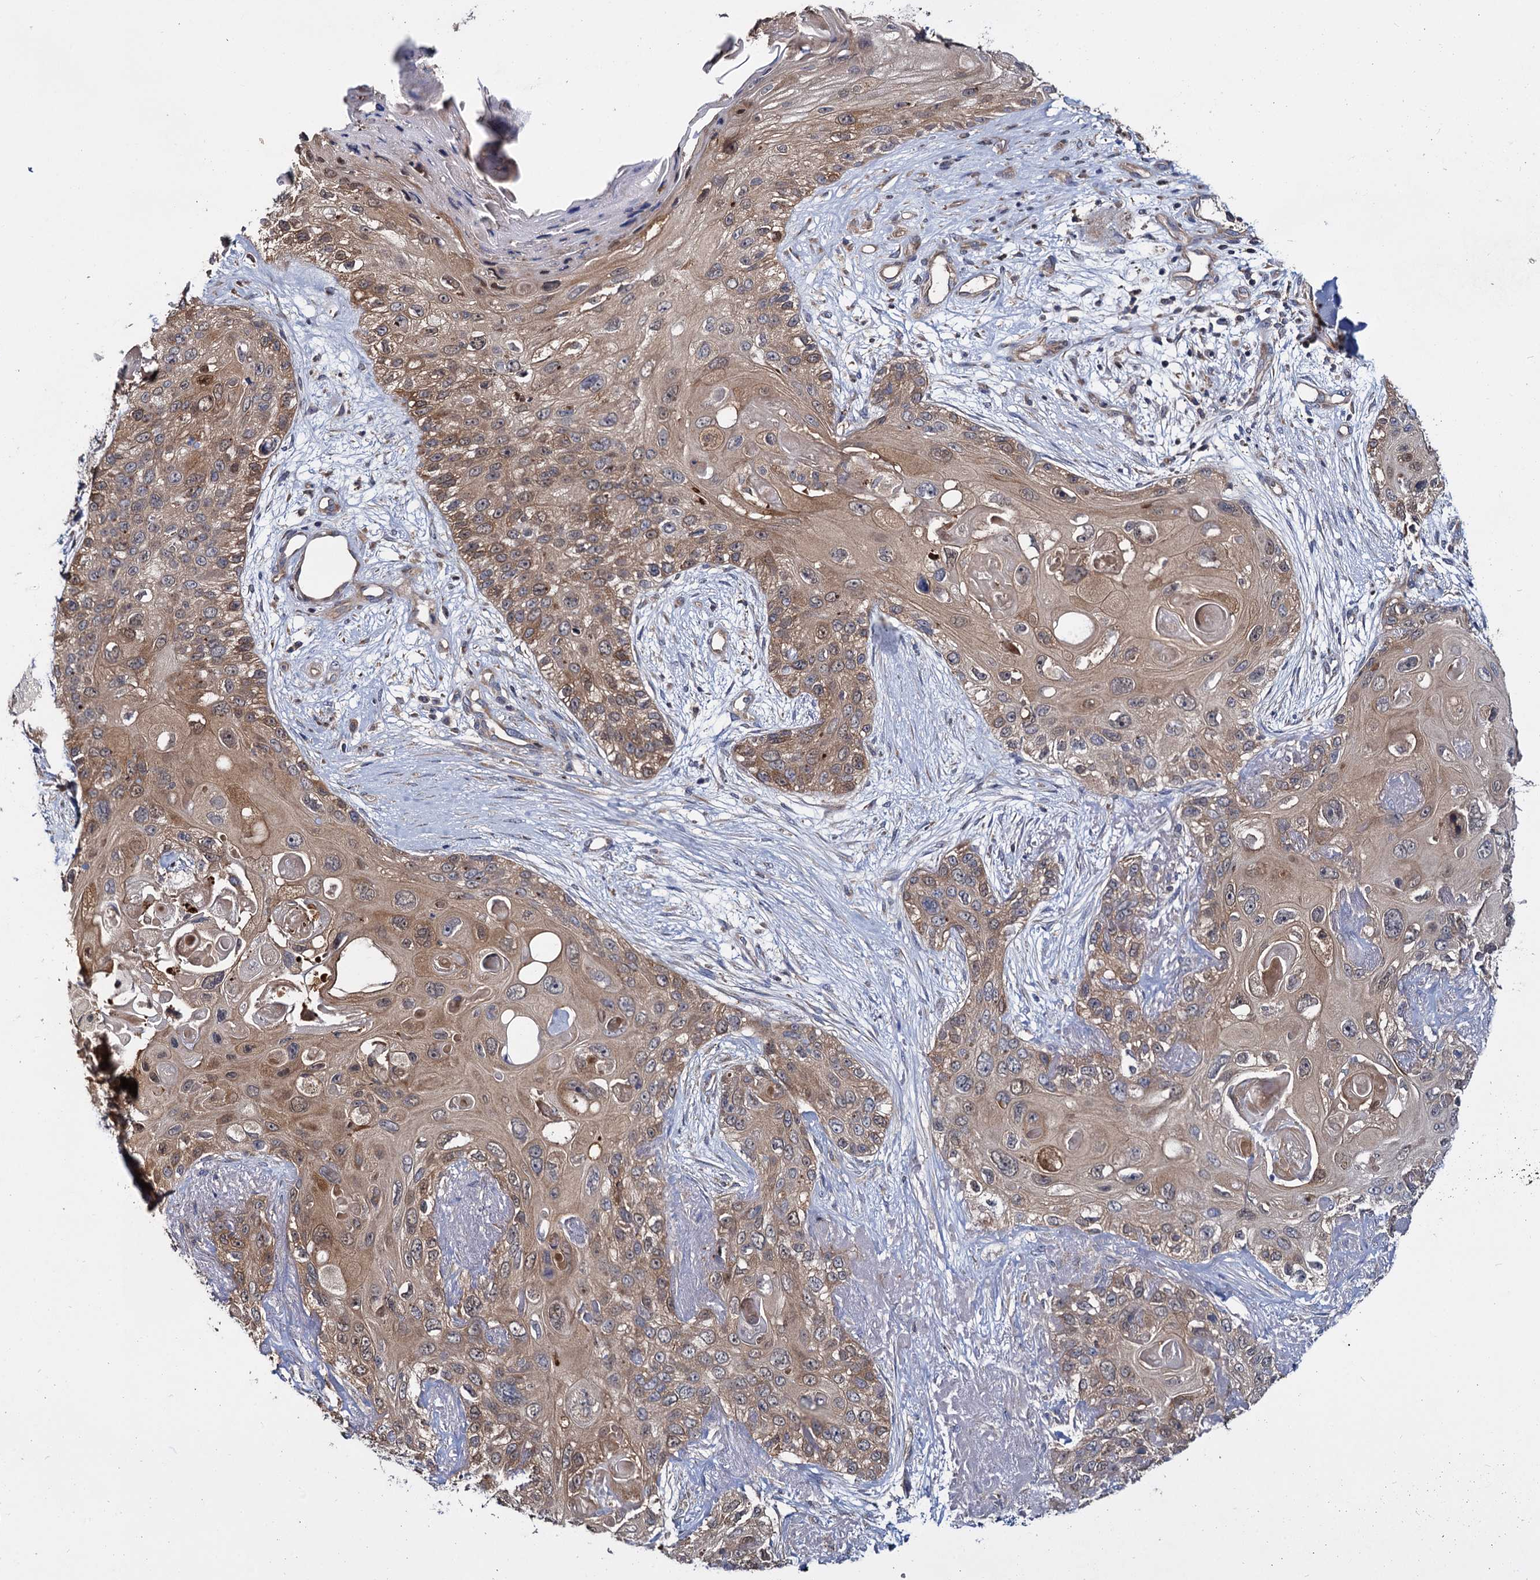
{"staining": {"intensity": "moderate", "quantity": ">75%", "location": "cytoplasmic/membranous"}, "tissue": "skin cancer", "cell_type": "Tumor cells", "image_type": "cancer", "snomed": [{"axis": "morphology", "description": "Normal tissue, NOS"}, {"axis": "morphology", "description": "Squamous cell carcinoma, NOS"}, {"axis": "topography", "description": "Skin"}], "caption": "An image of skin cancer stained for a protein exhibits moderate cytoplasmic/membranous brown staining in tumor cells.", "gene": "CEP192", "patient": {"sex": "male", "age": 72}}